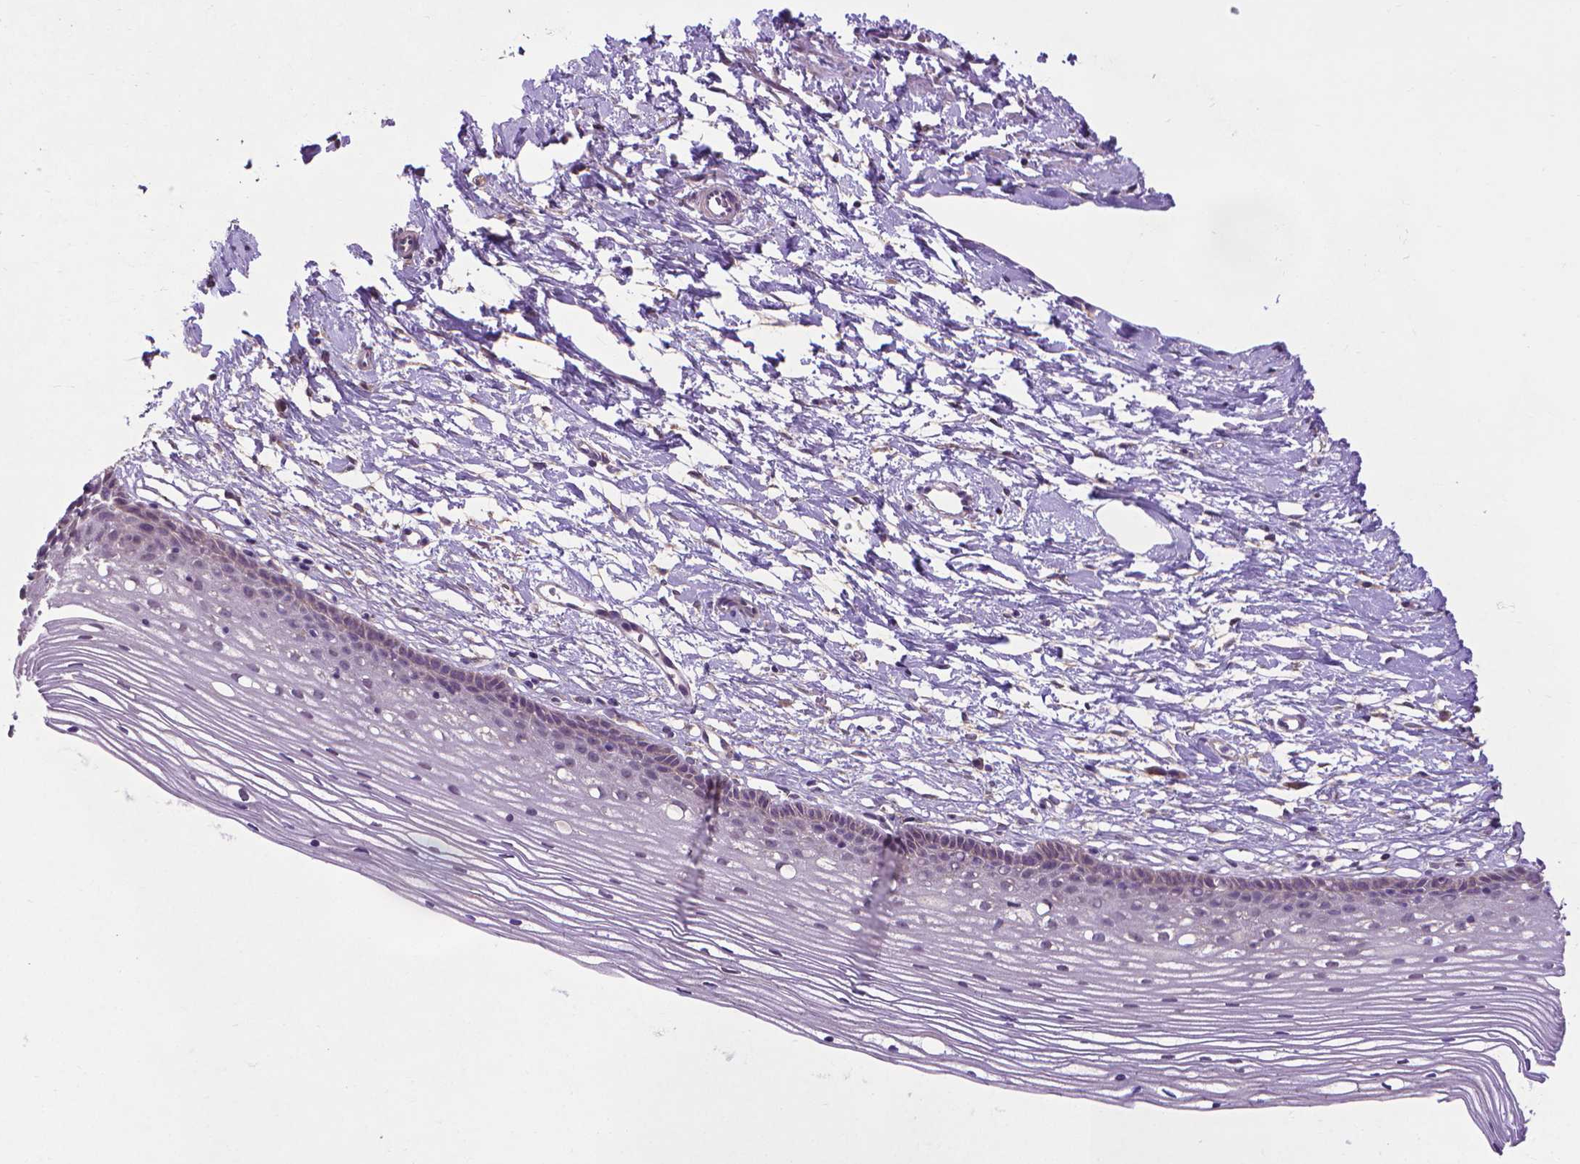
{"staining": {"intensity": "negative", "quantity": "none", "location": "none"}, "tissue": "cervix", "cell_type": "Glandular cells", "image_type": "normal", "snomed": [{"axis": "morphology", "description": "Normal tissue, NOS"}, {"axis": "topography", "description": "Cervix"}], "caption": "Immunohistochemical staining of unremarkable human cervix exhibits no significant expression in glandular cells. (DAB (3,3'-diaminobenzidine) IHC, high magnification).", "gene": "GPR63", "patient": {"sex": "female", "age": 40}}